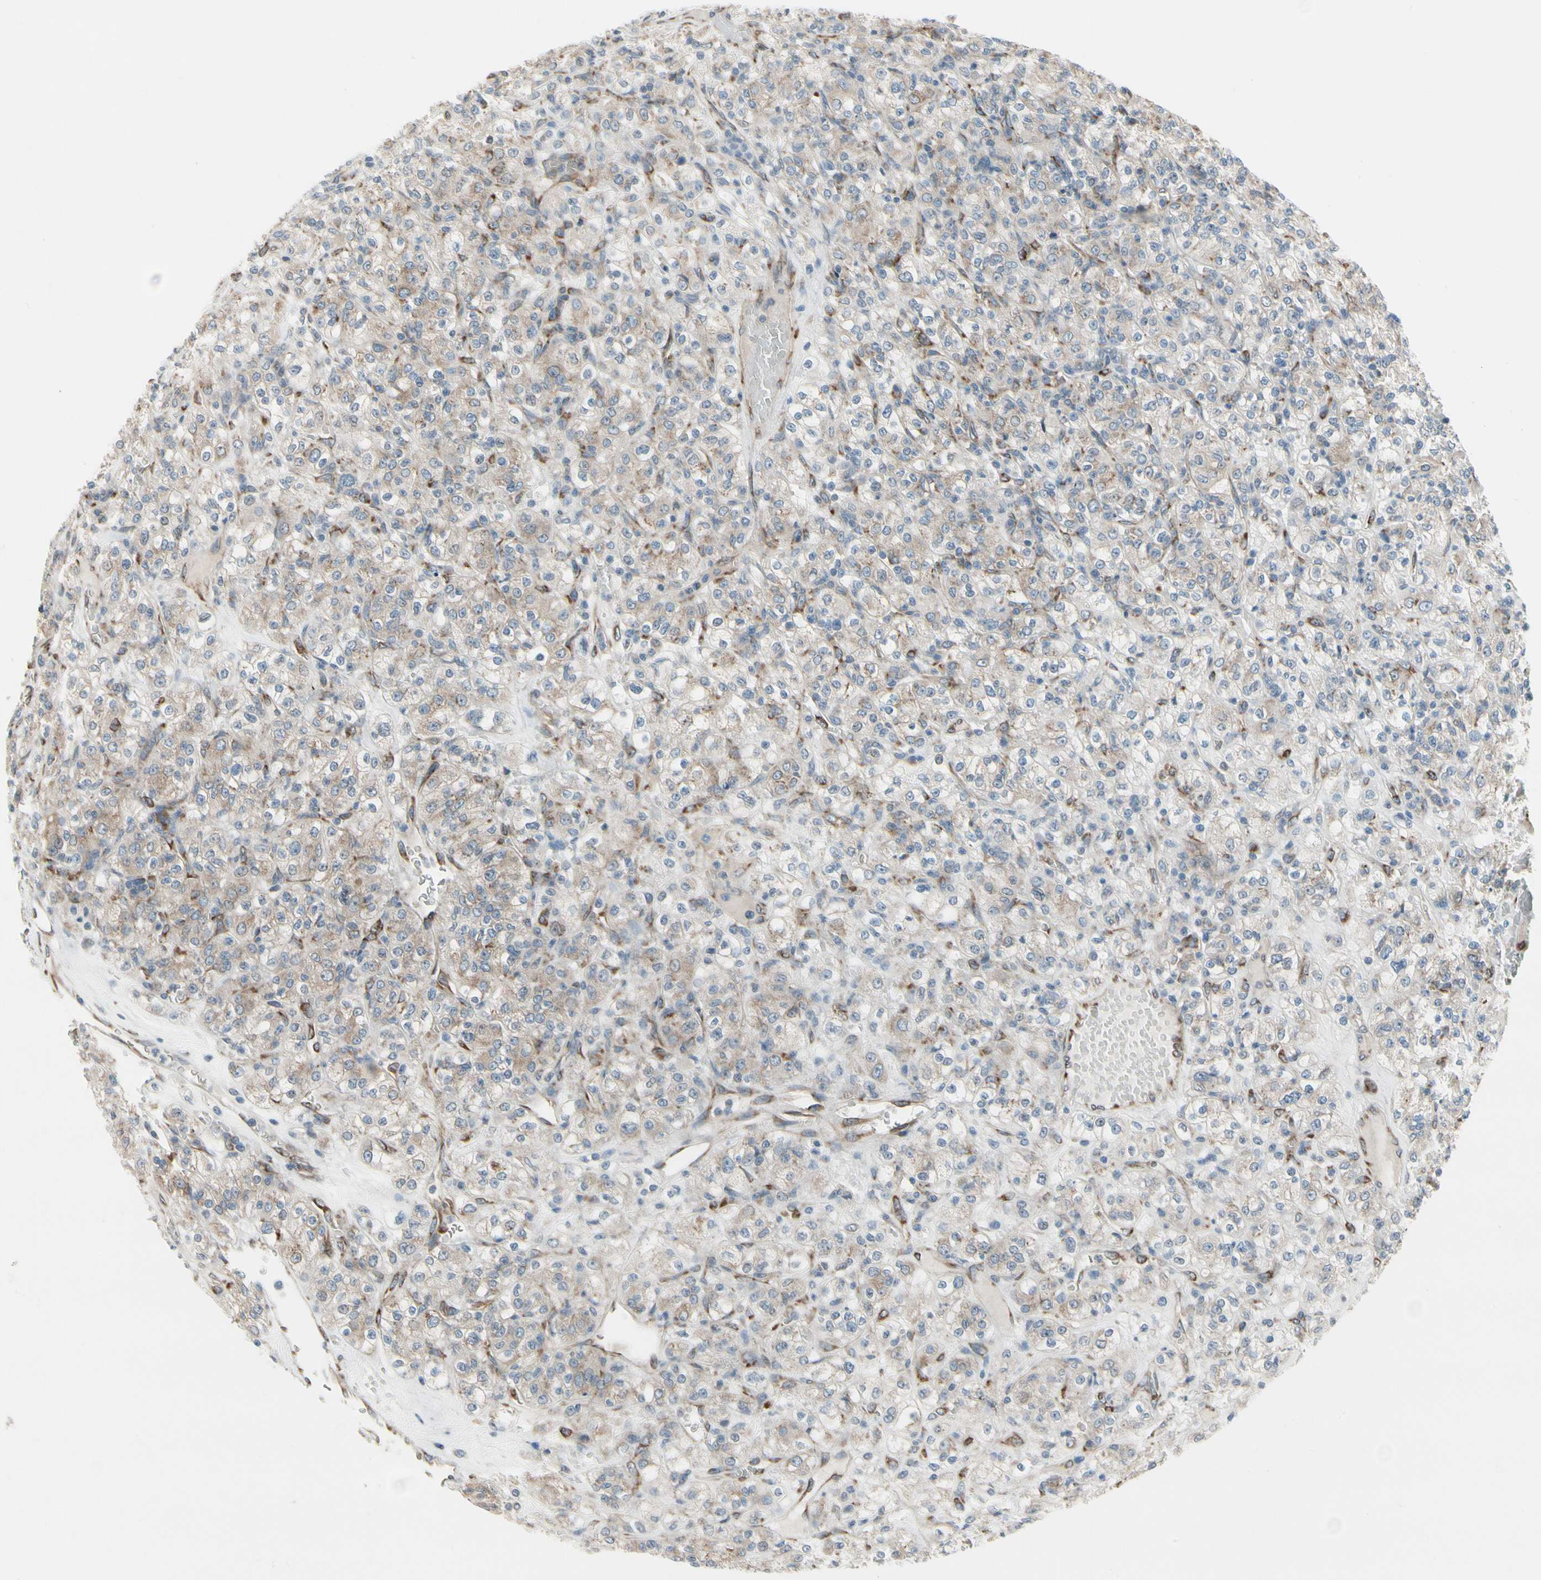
{"staining": {"intensity": "weak", "quantity": ">75%", "location": "cytoplasmic/membranous"}, "tissue": "renal cancer", "cell_type": "Tumor cells", "image_type": "cancer", "snomed": [{"axis": "morphology", "description": "Normal tissue, NOS"}, {"axis": "morphology", "description": "Adenocarcinoma, NOS"}, {"axis": "topography", "description": "Kidney"}], "caption": "Immunohistochemistry (IHC) of renal cancer (adenocarcinoma) shows low levels of weak cytoplasmic/membranous positivity in about >75% of tumor cells.", "gene": "FNDC3A", "patient": {"sex": "female", "age": 72}}